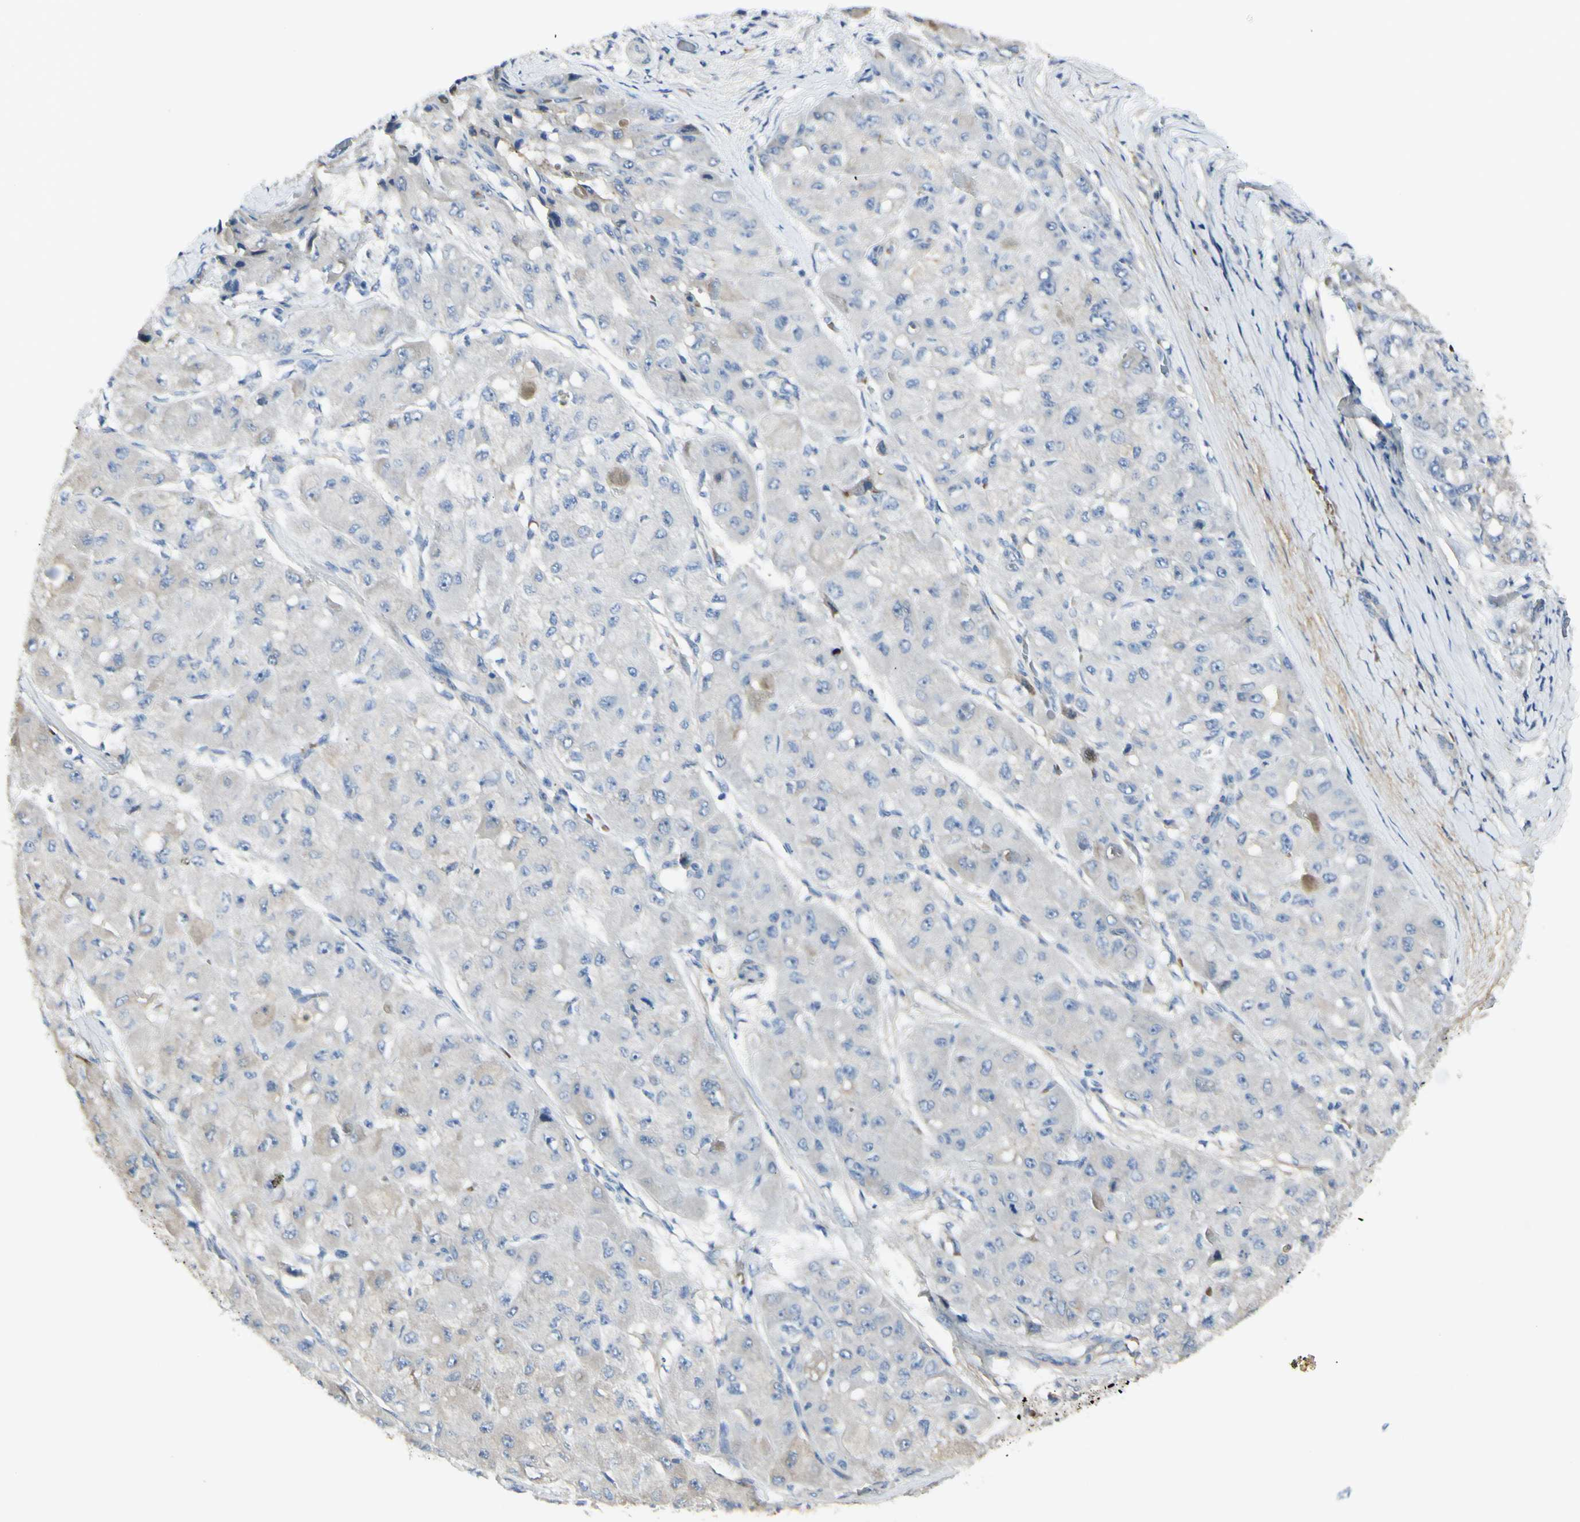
{"staining": {"intensity": "negative", "quantity": "none", "location": "none"}, "tissue": "liver cancer", "cell_type": "Tumor cells", "image_type": "cancer", "snomed": [{"axis": "morphology", "description": "Carcinoma, Hepatocellular, NOS"}, {"axis": "topography", "description": "Liver"}], "caption": "DAB (3,3'-diaminobenzidine) immunohistochemical staining of human liver cancer (hepatocellular carcinoma) displays no significant staining in tumor cells.", "gene": "NCBP2L", "patient": {"sex": "male", "age": 80}}